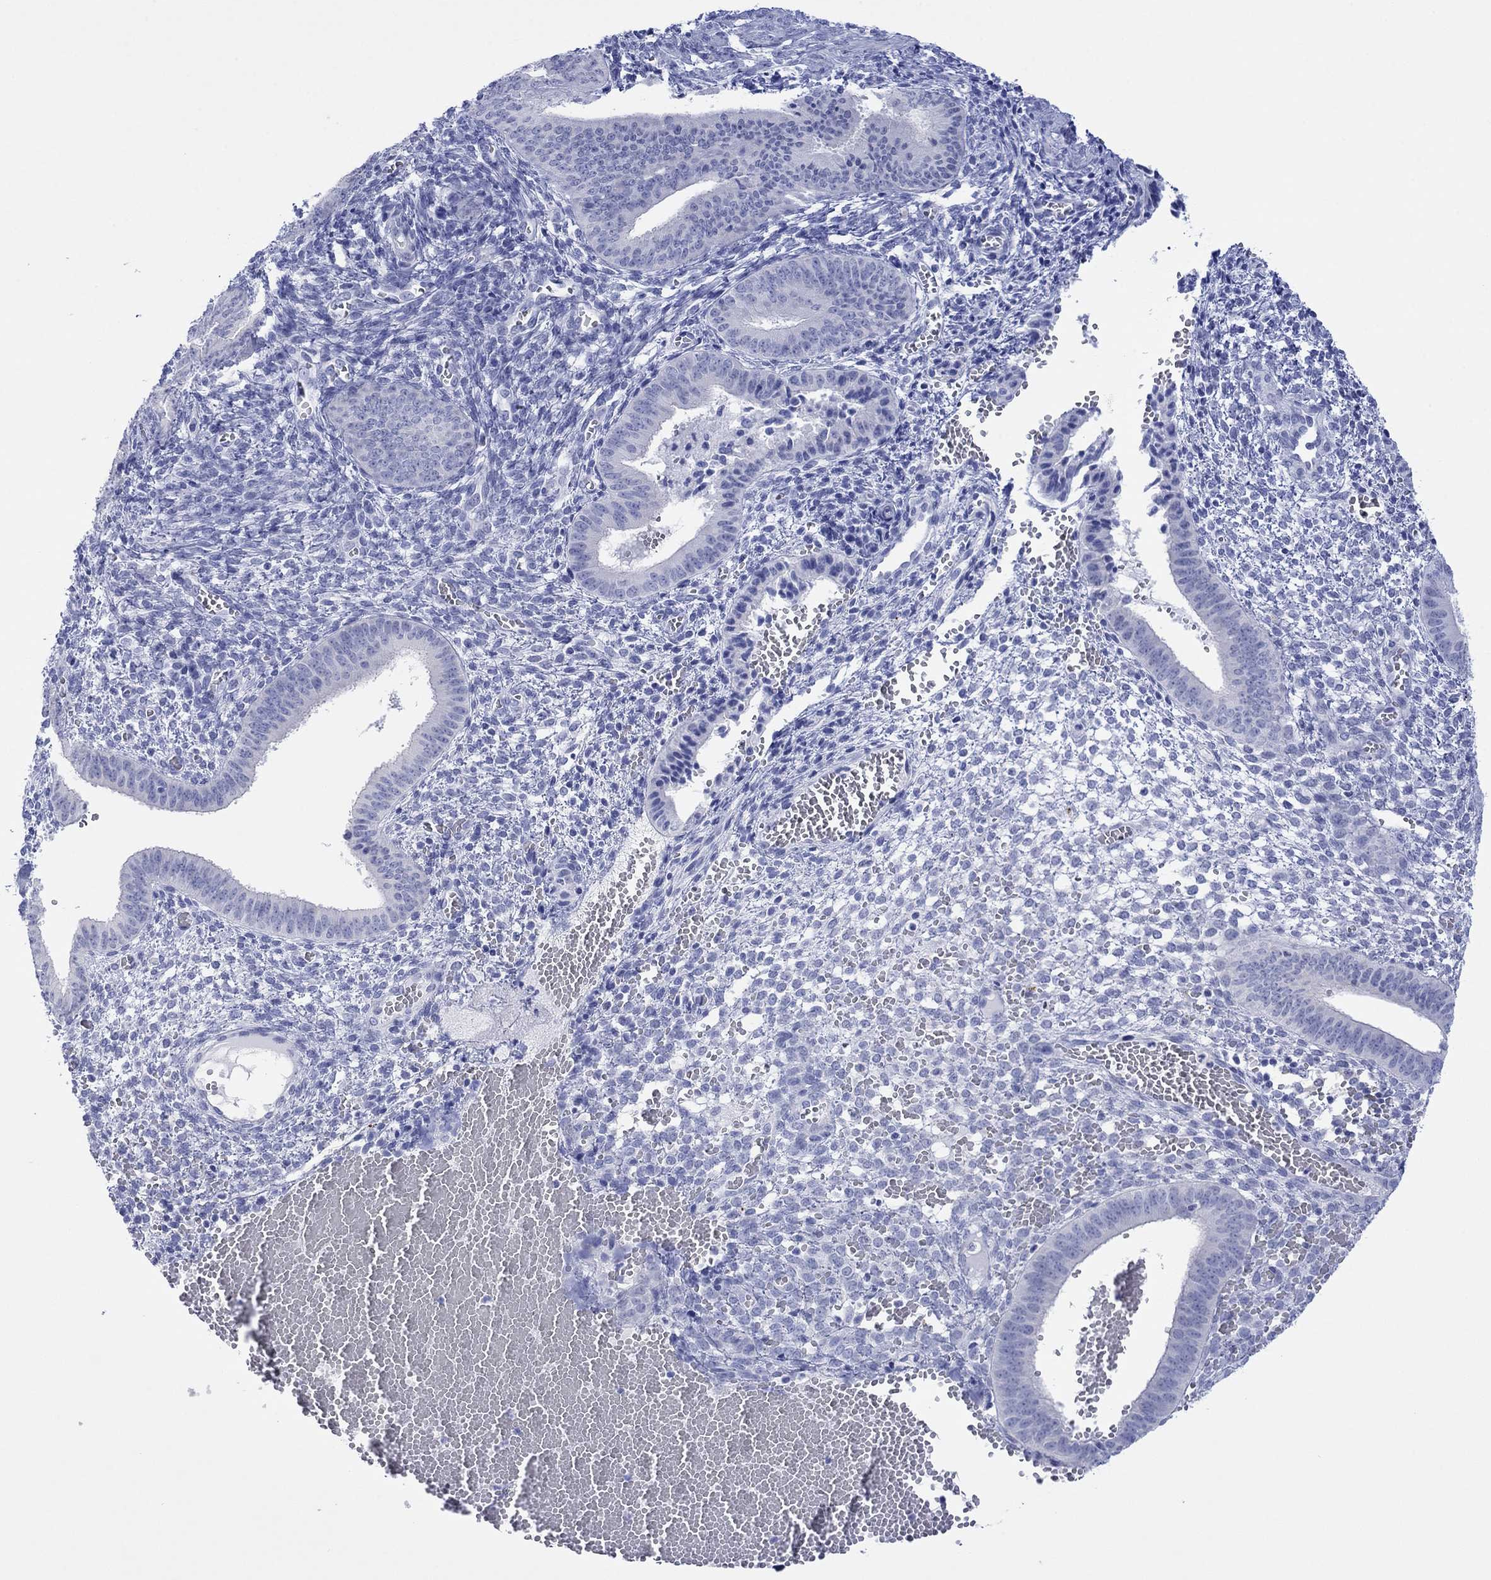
{"staining": {"intensity": "negative", "quantity": "none", "location": "none"}, "tissue": "endometrium", "cell_type": "Cells in endometrial stroma", "image_type": "normal", "snomed": [{"axis": "morphology", "description": "Normal tissue, NOS"}, {"axis": "topography", "description": "Endometrium"}], "caption": "A high-resolution photomicrograph shows IHC staining of normal endometrium, which displays no significant staining in cells in endometrial stroma.", "gene": "MLANA", "patient": {"sex": "female", "age": 42}}